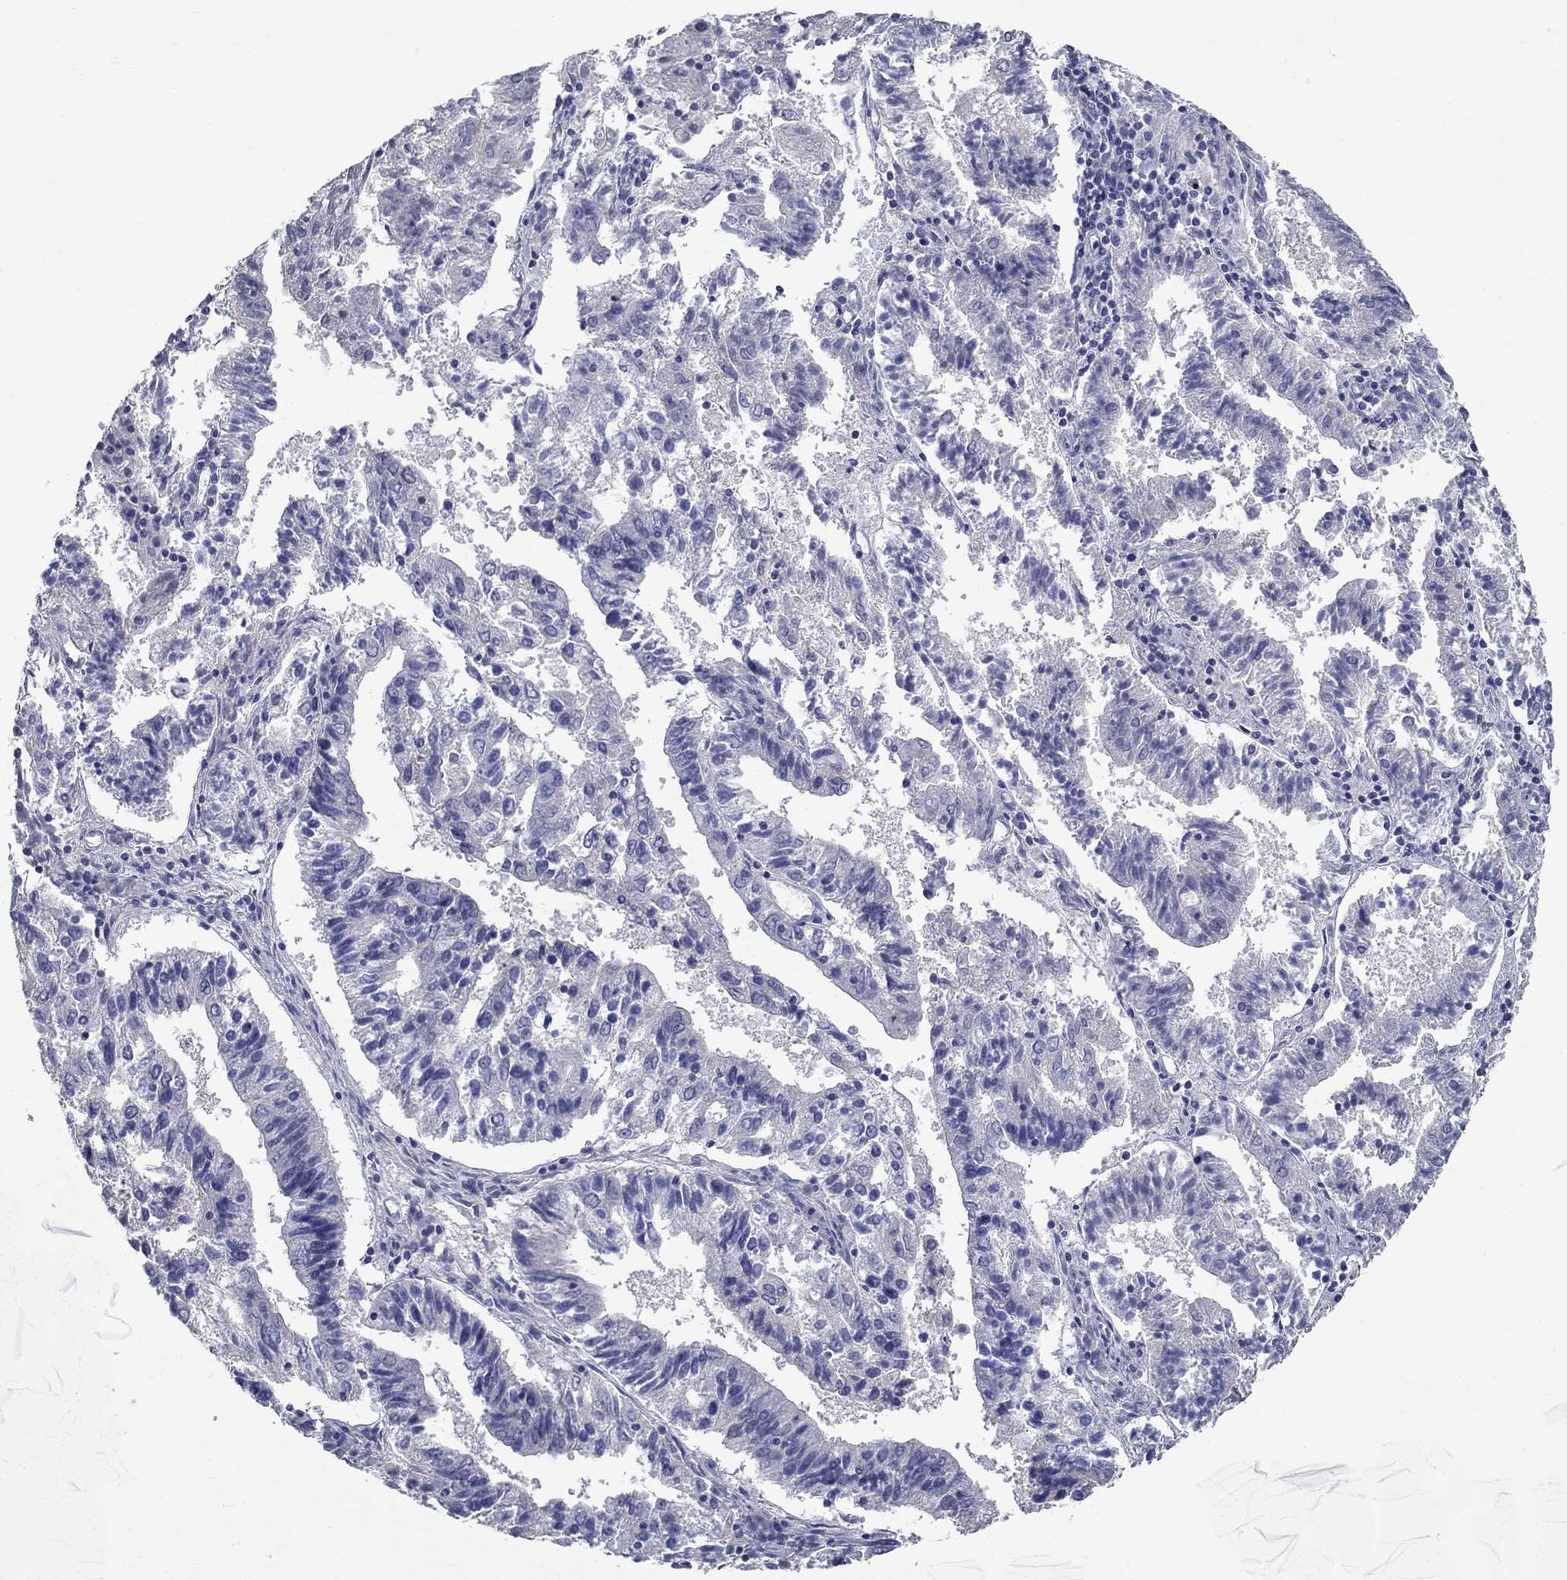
{"staining": {"intensity": "negative", "quantity": "none", "location": "none"}, "tissue": "endometrial cancer", "cell_type": "Tumor cells", "image_type": "cancer", "snomed": [{"axis": "morphology", "description": "Adenocarcinoma, NOS"}, {"axis": "topography", "description": "Endometrium"}], "caption": "Endometrial cancer (adenocarcinoma) was stained to show a protein in brown. There is no significant staining in tumor cells.", "gene": "GUCA1A", "patient": {"sex": "female", "age": 82}}